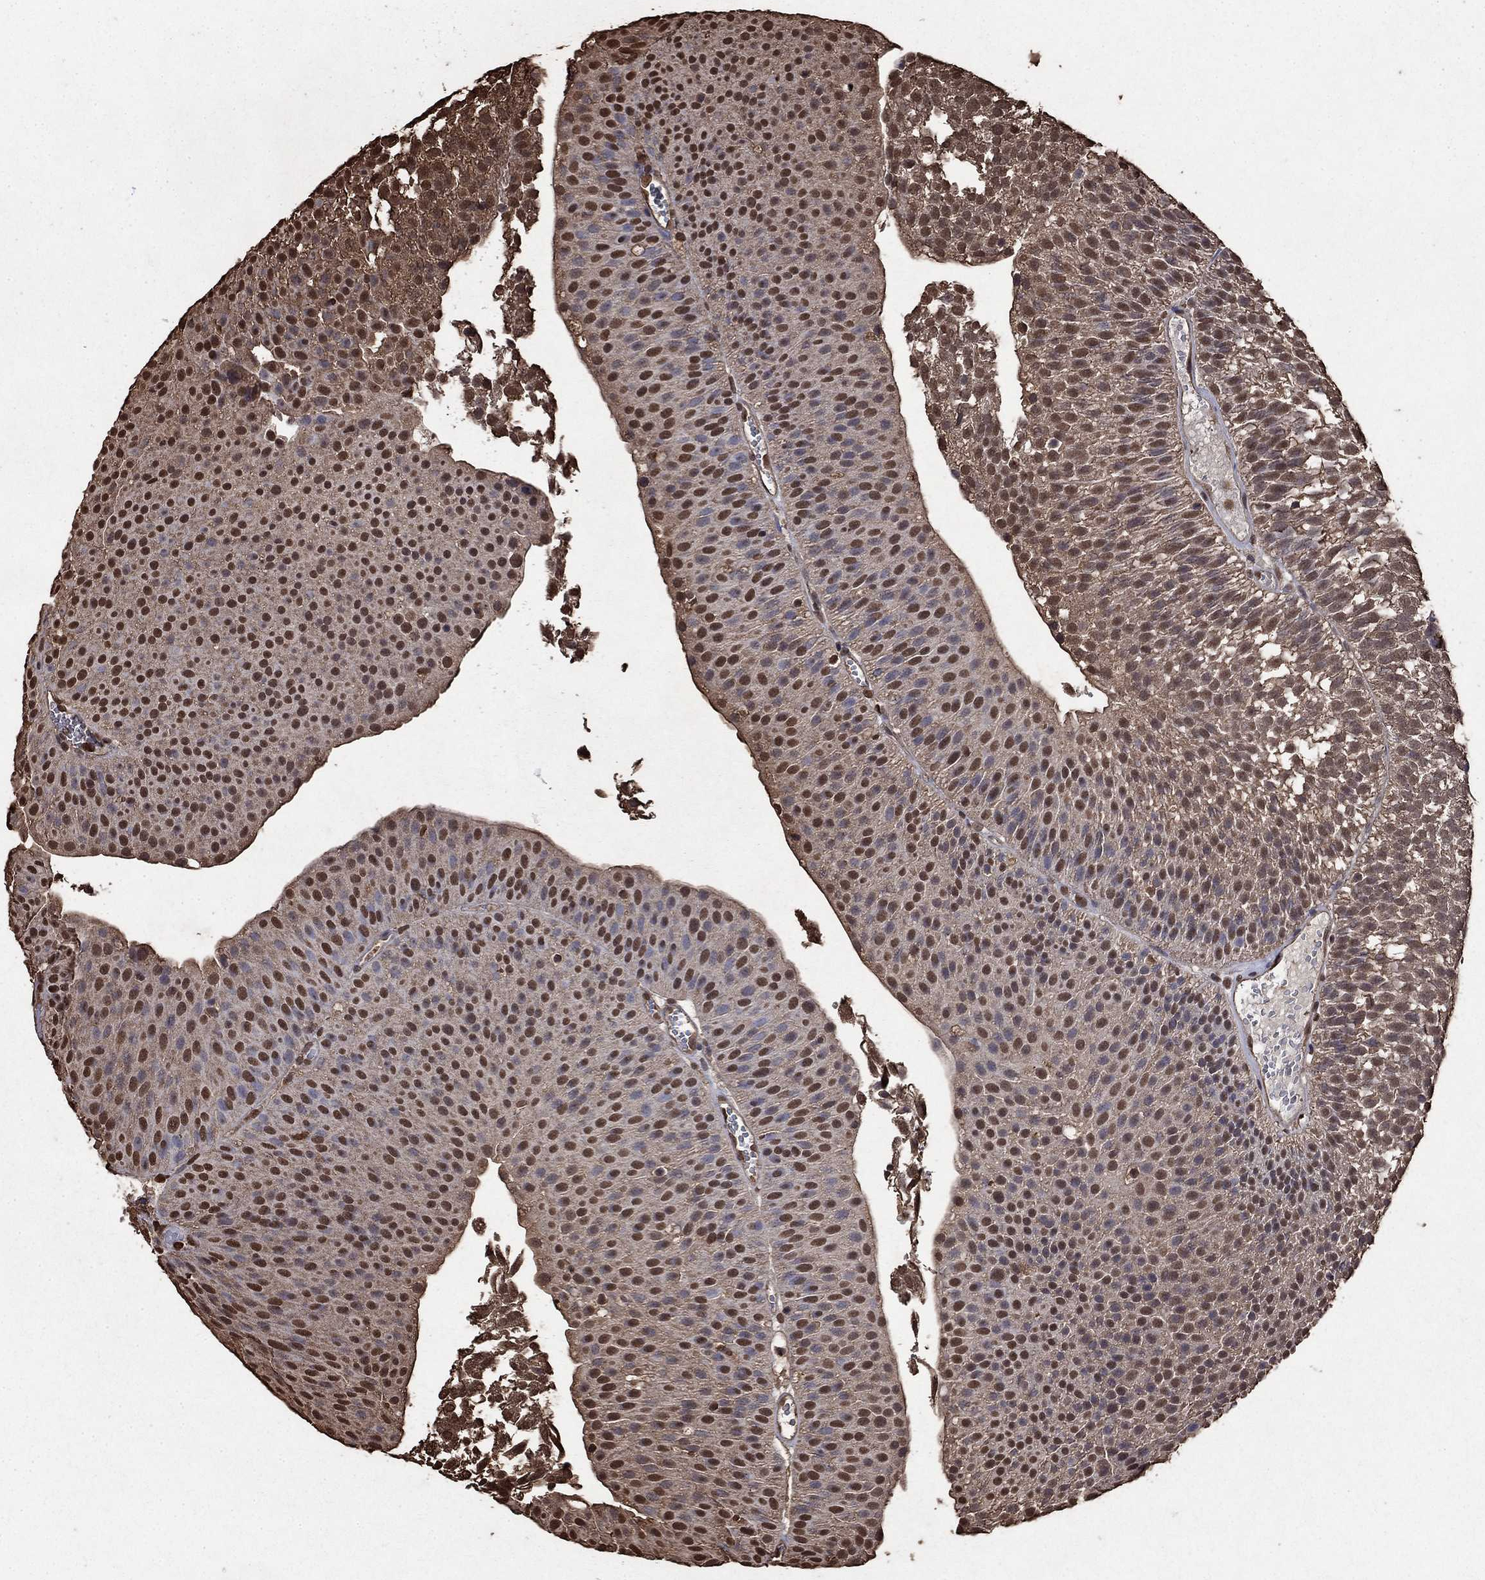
{"staining": {"intensity": "strong", "quantity": "25%-75%", "location": "nuclear"}, "tissue": "urothelial cancer", "cell_type": "Tumor cells", "image_type": "cancer", "snomed": [{"axis": "morphology", "description": "Urothelial carcinoma, Low grade"}, {"axis": "topography", "description": "Urinary bladder"}], "caption": "Low-grade urothelial carcinoma tissue shows strong nuclear positivity in approximately 25%-75% of tumor cells", "gene": "GAPDH", "patient": {"sex": "male", "age": 65}}